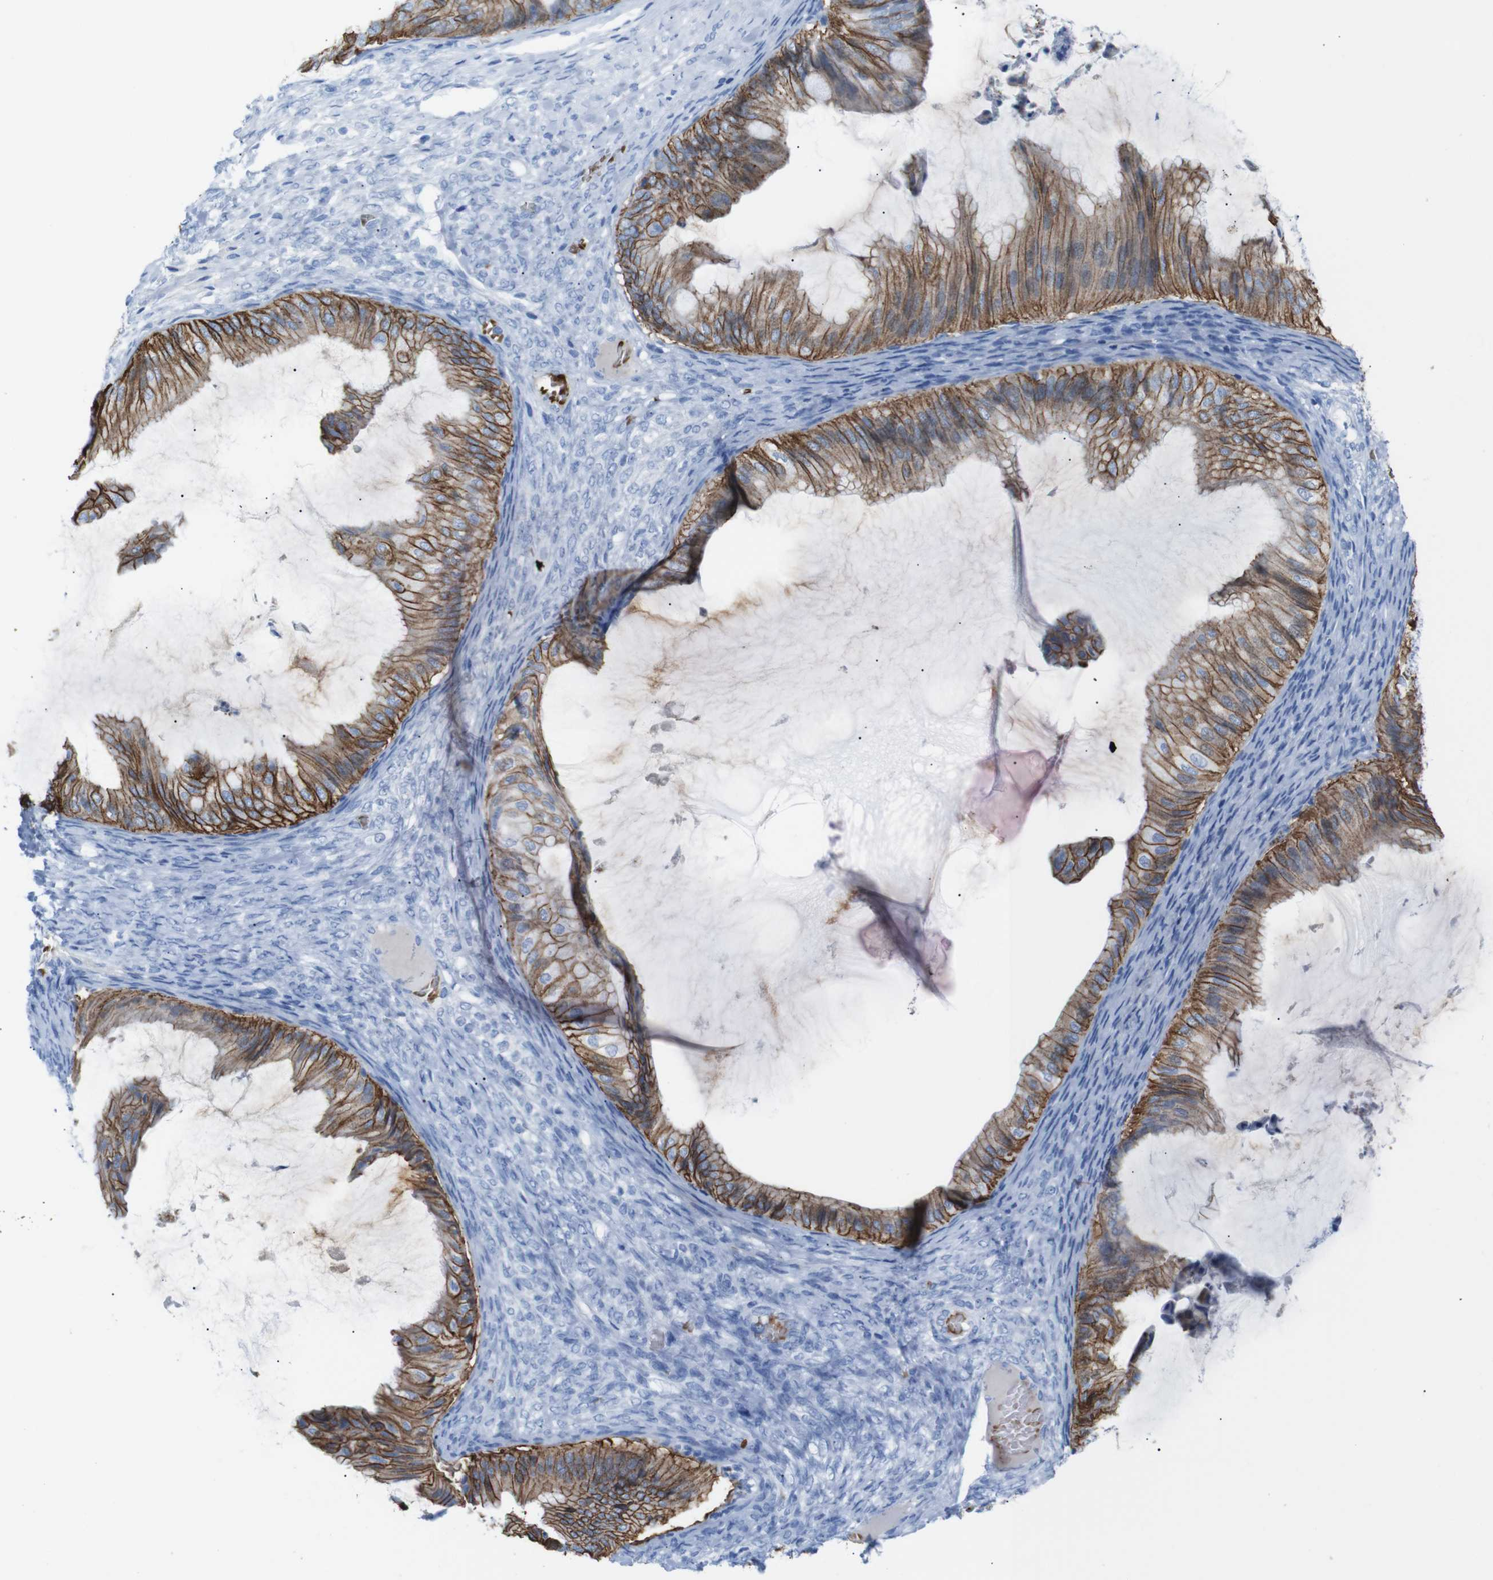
{"staining": {"intensity": "moderate", "quantity": ">75%", "location": "cytoplasmic/membranous"}, "tissue": "ovarian cancer", "cell_type": "Tumor cells", "image_type": "cancer", "snomed": [{"axis": "morphology", "description": "Cystadenocarcinoma, mucinous, NOS"}, {"axis": "topography", "description": "Ovary"}], "caption": "There is medium levels of moderate cytoplasmic/membranous positivity in tumor cells of ovarian mucinous cystadenocarcinoma, as demonstrated by immunohistochemical staining (brown color).", "gene": "ERVMER34-1", "patient": {"sex": "female", "age": 61}}